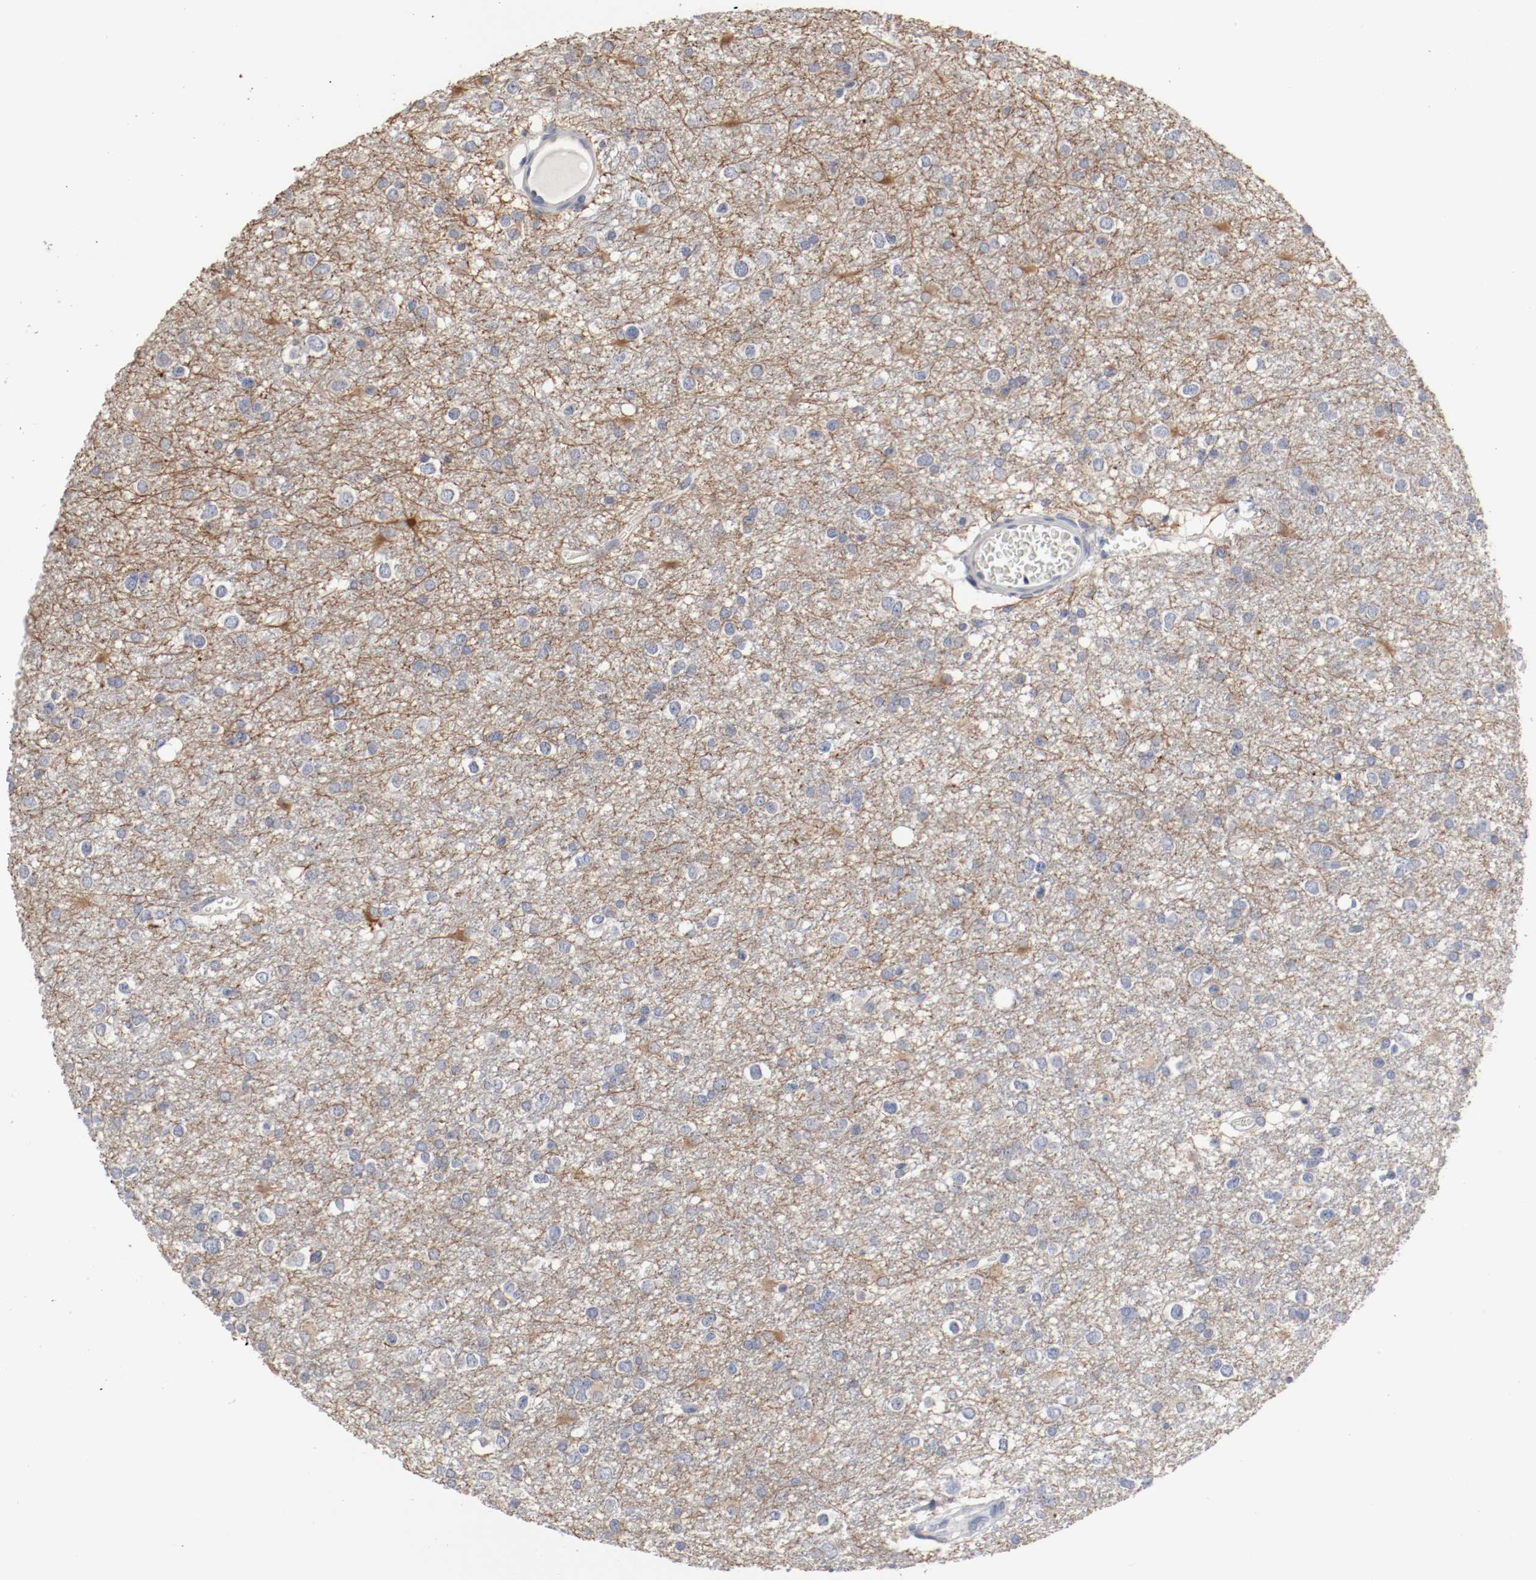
{"staining": {"intensity": "moderate", "quantity": "<25%", "location": "cytoplasmic/membranous"}, "tissue": "glioma", "cell_type": "Tumor cells", "image_type": "cancer", "snomed": [{"axis": "morphology", "description": "Glioma, malignant, Low grade"}, {"axis": "topography", "description": "Brain"}], "caption": "Glioma stained with DAB immunohistochemistry (IHC) exhibits low levels of moderate cytoplasmic/membranous positivity in about <25% of tumor cells.", "gene": "CEBPE", "patient": {"sex": "male", "age": 42}}